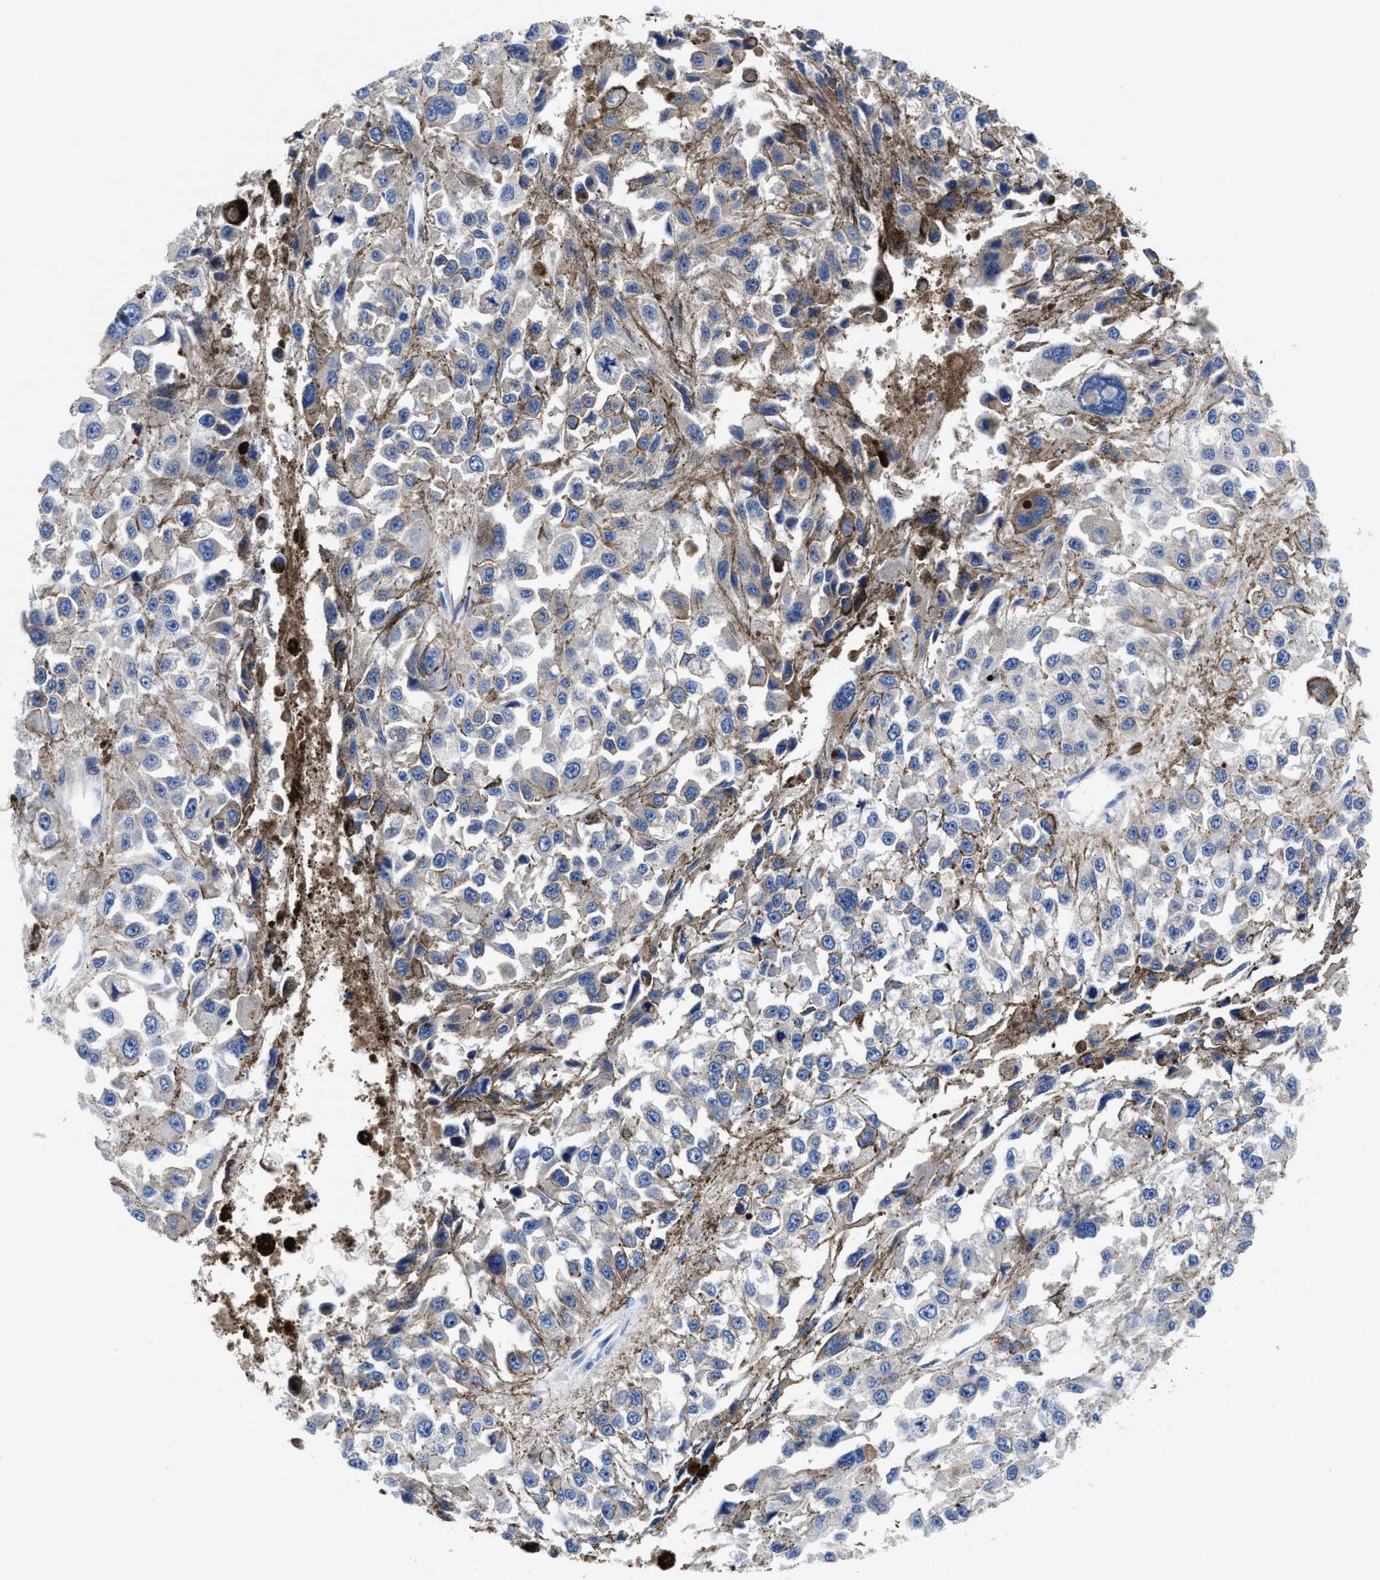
{"staining": {"intensity": "weak", "quantity": "<25%", "location": "cytoplasmic/membranous"}, "tissue": "melanoma", "cell_type": "Tumor cells", "image_type": "cancer", "snomed": [{"axis": "morphology", "description": "Malignant melanoma, Metastatic site"}, {"axis": "topography", "description": "Lymph node"}], "caption": "This is an IHC photomicrograph of human malignant melanoma (metastatic site). There is no expression in tumor cells.", "gene": "DHRS13", "patient": {"sex": "male", "age": 59}}